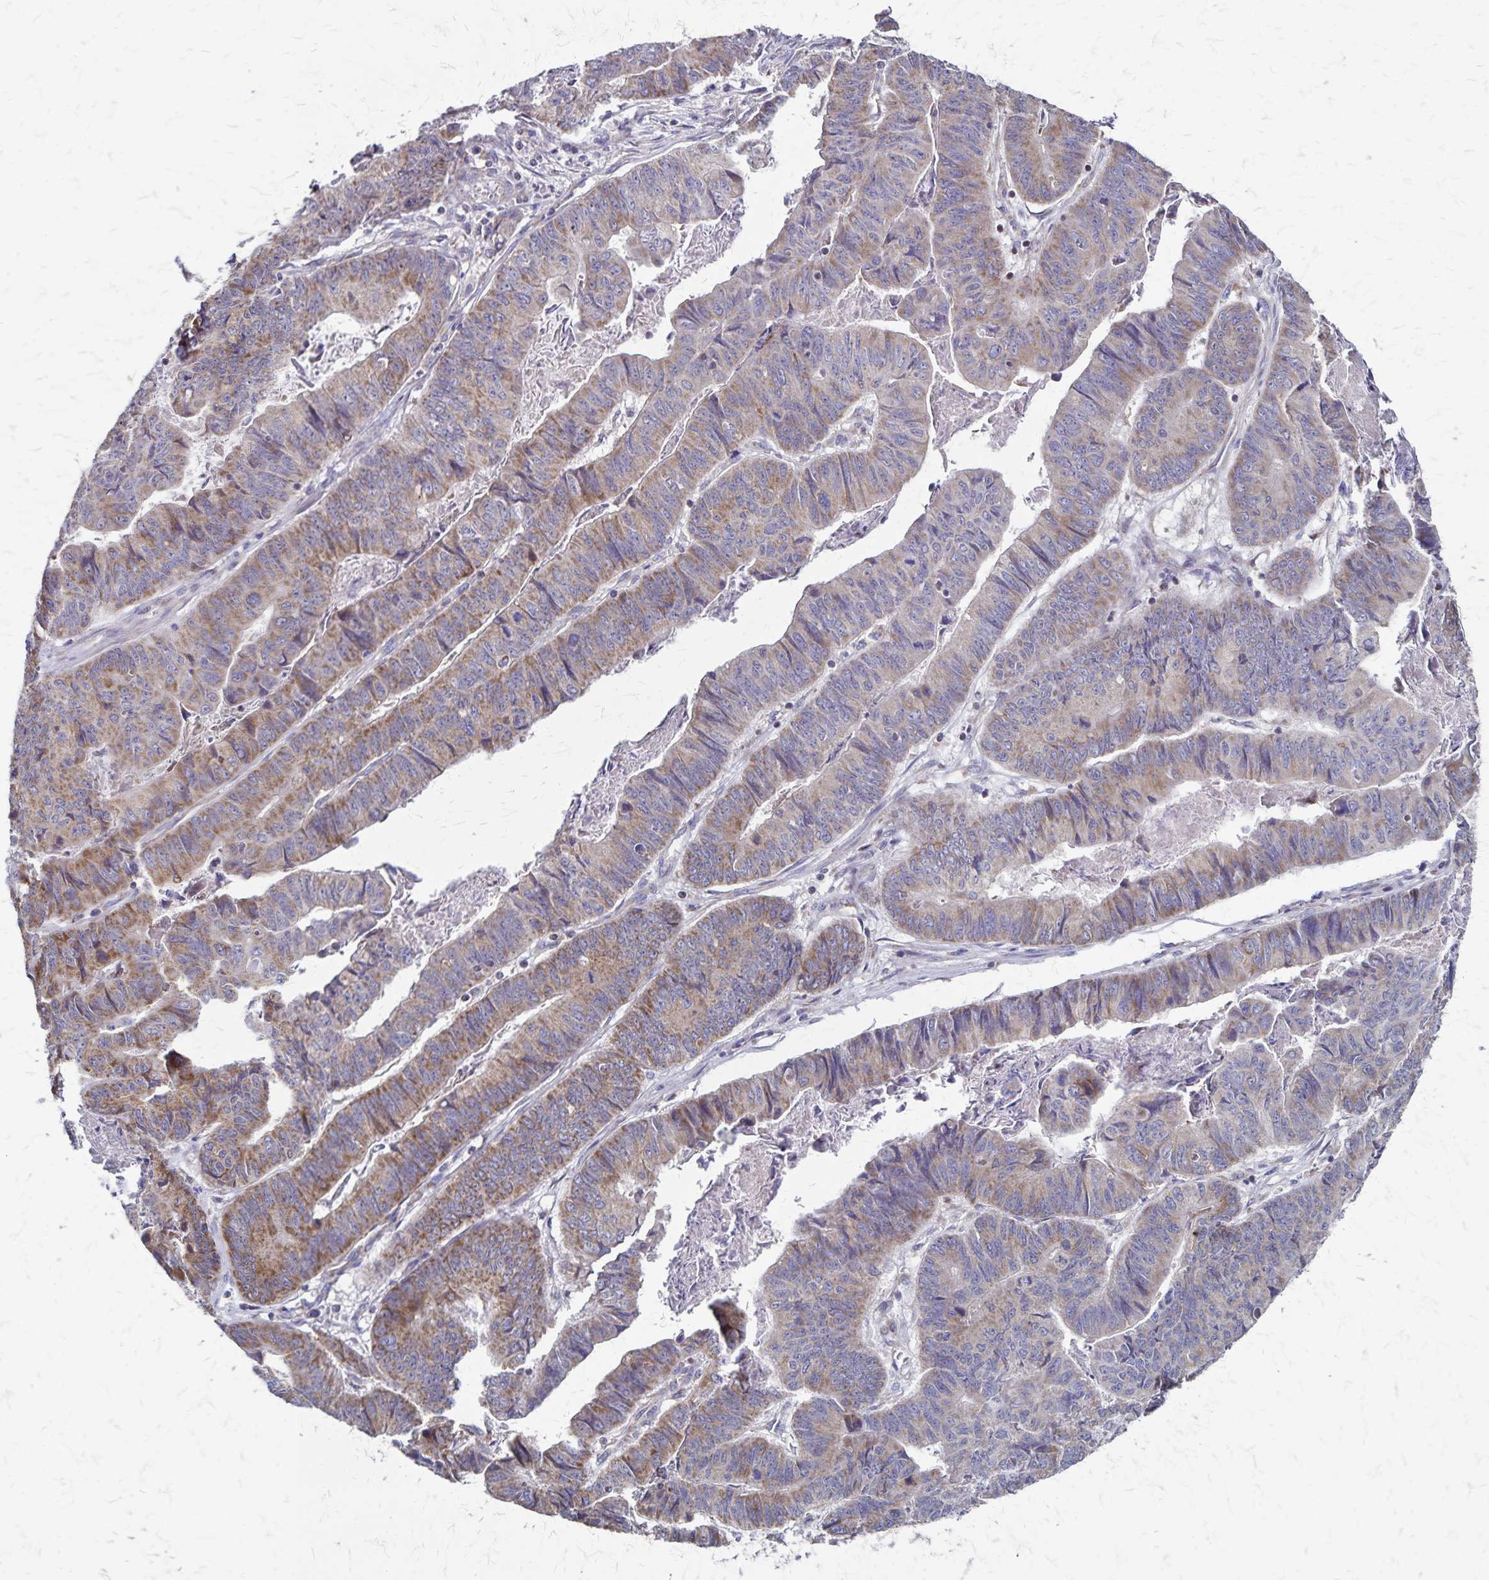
{"staining": {"intensity": "weak", "quantity": "25%-75%", "location": "cytoplasmic/membranous"}, "tissue": "stomach cancer", "cell_type": "Tumor cells", "image_type": "cancer", "snomed": [{"axis": "morphology", "description": "Adenocarcinoma, NOS"}, {"axis": "topography", "description": "Stomach, lower"}], "caption": "Stomach cancer tissue shows weak cytoplasmic/membranous expression in approximately 25%-75% of tumor cells, visualized by immunohistochemistry.", "gene": "NFS1", "patient": {"sex": "male", "age": 77}}